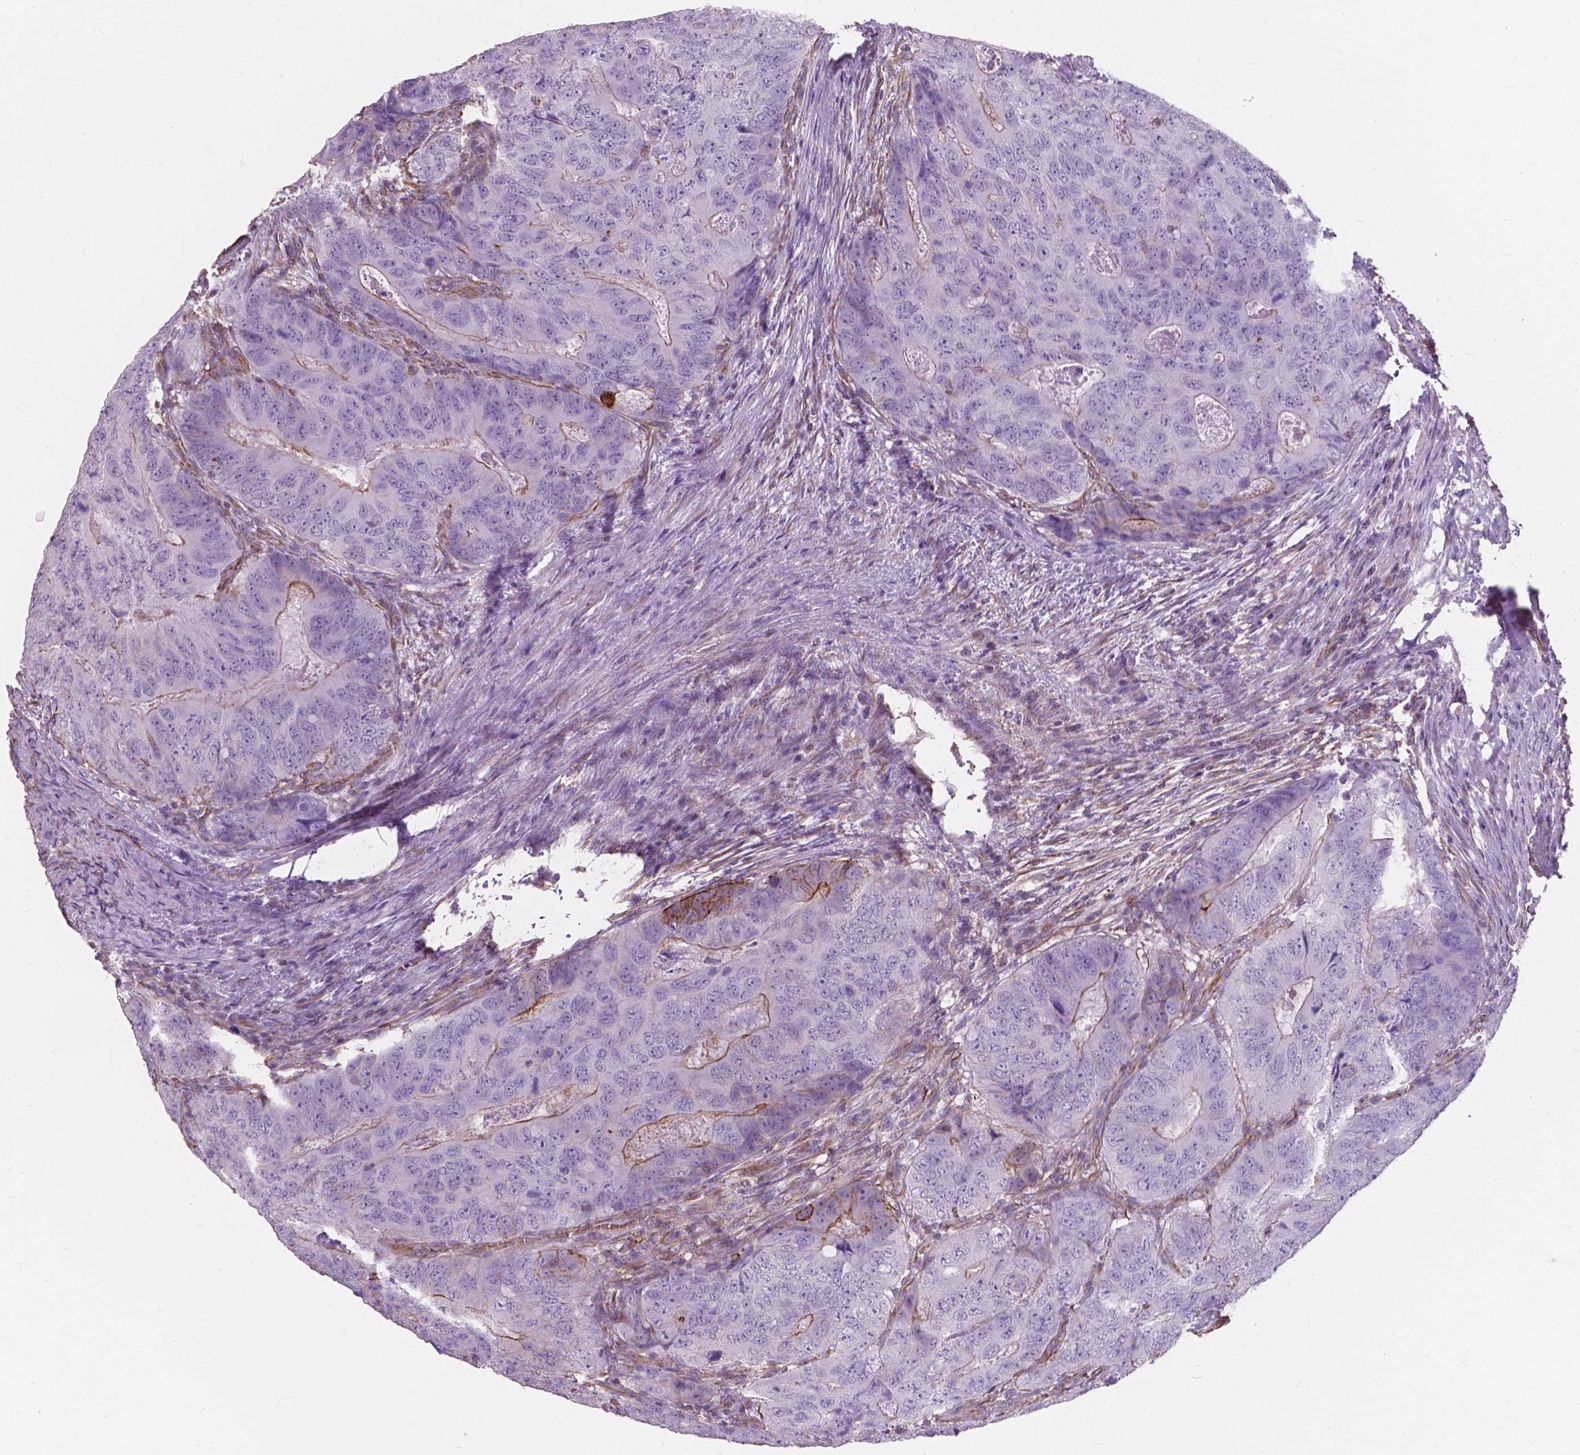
{"staining": {"intensity": "moderate", "quantity": "<25%", "location": "cytoplasmic/membranous"}, "tissue": "colorectal cancer", "cell_type": "Tumor cells", "image_type": "cancer", "snomed": [{"axis": "morphology", "description": "Adenocarcinoma, NOS"}, {"axis": "topography", "description": "Colon"}], "caption": "Immunohistochemical staining of human colorectal adenocarcinoma shows low levels of moderate cytoplasmic/membranous positivity in about <25% of tumor cells. The staining was performed using DAB to visualize the protein expression in brown, while the nuclei were stained in blue with hematoxylin (Magnification: 20x).", "gene": "AMOT", "patient": {"sex": "male", "age": 79}}